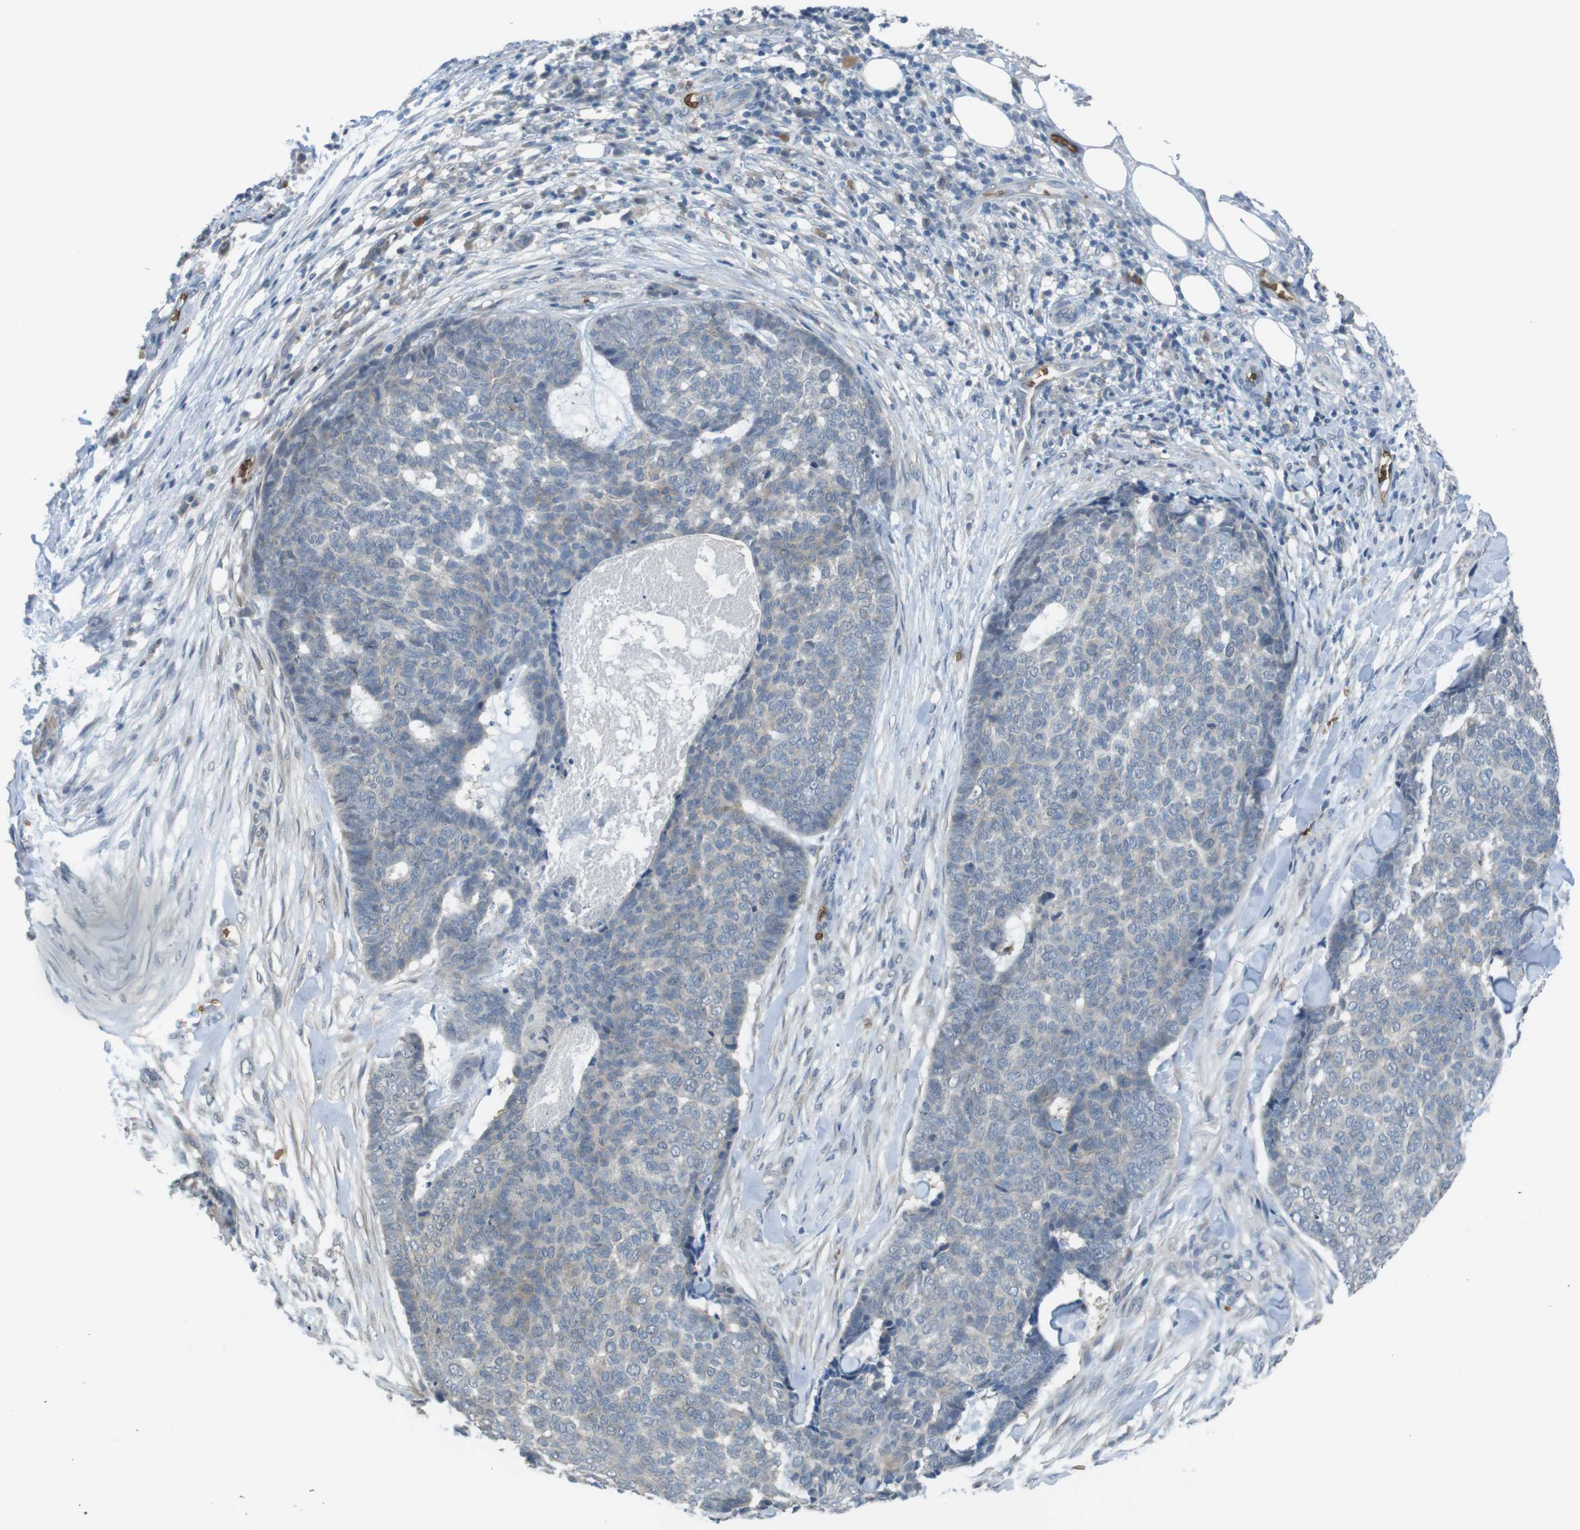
{"staining": {"intensity": "weak", "quantity": "<25%", "location": "cytoplasmic/membranous"}, "tissue": "skin cancer", "cell_type": "Tumor cells", "image_type": "cancer", "snomed": [{"axis": "morphology", "description": "Basal cell carcinoma"}, {"axis": "topography", "description": "Skin"}], "caption": "IHC image of neoplastic tissue: human skin cancer stained with DAB displays no significant protein expression in tumor cells. (DAB (3,3'-diaminobenzidine) IHC with hematoxylin counter stain).", "gene": "GYPA", "patient": {"sex": "male", "age": 84}}